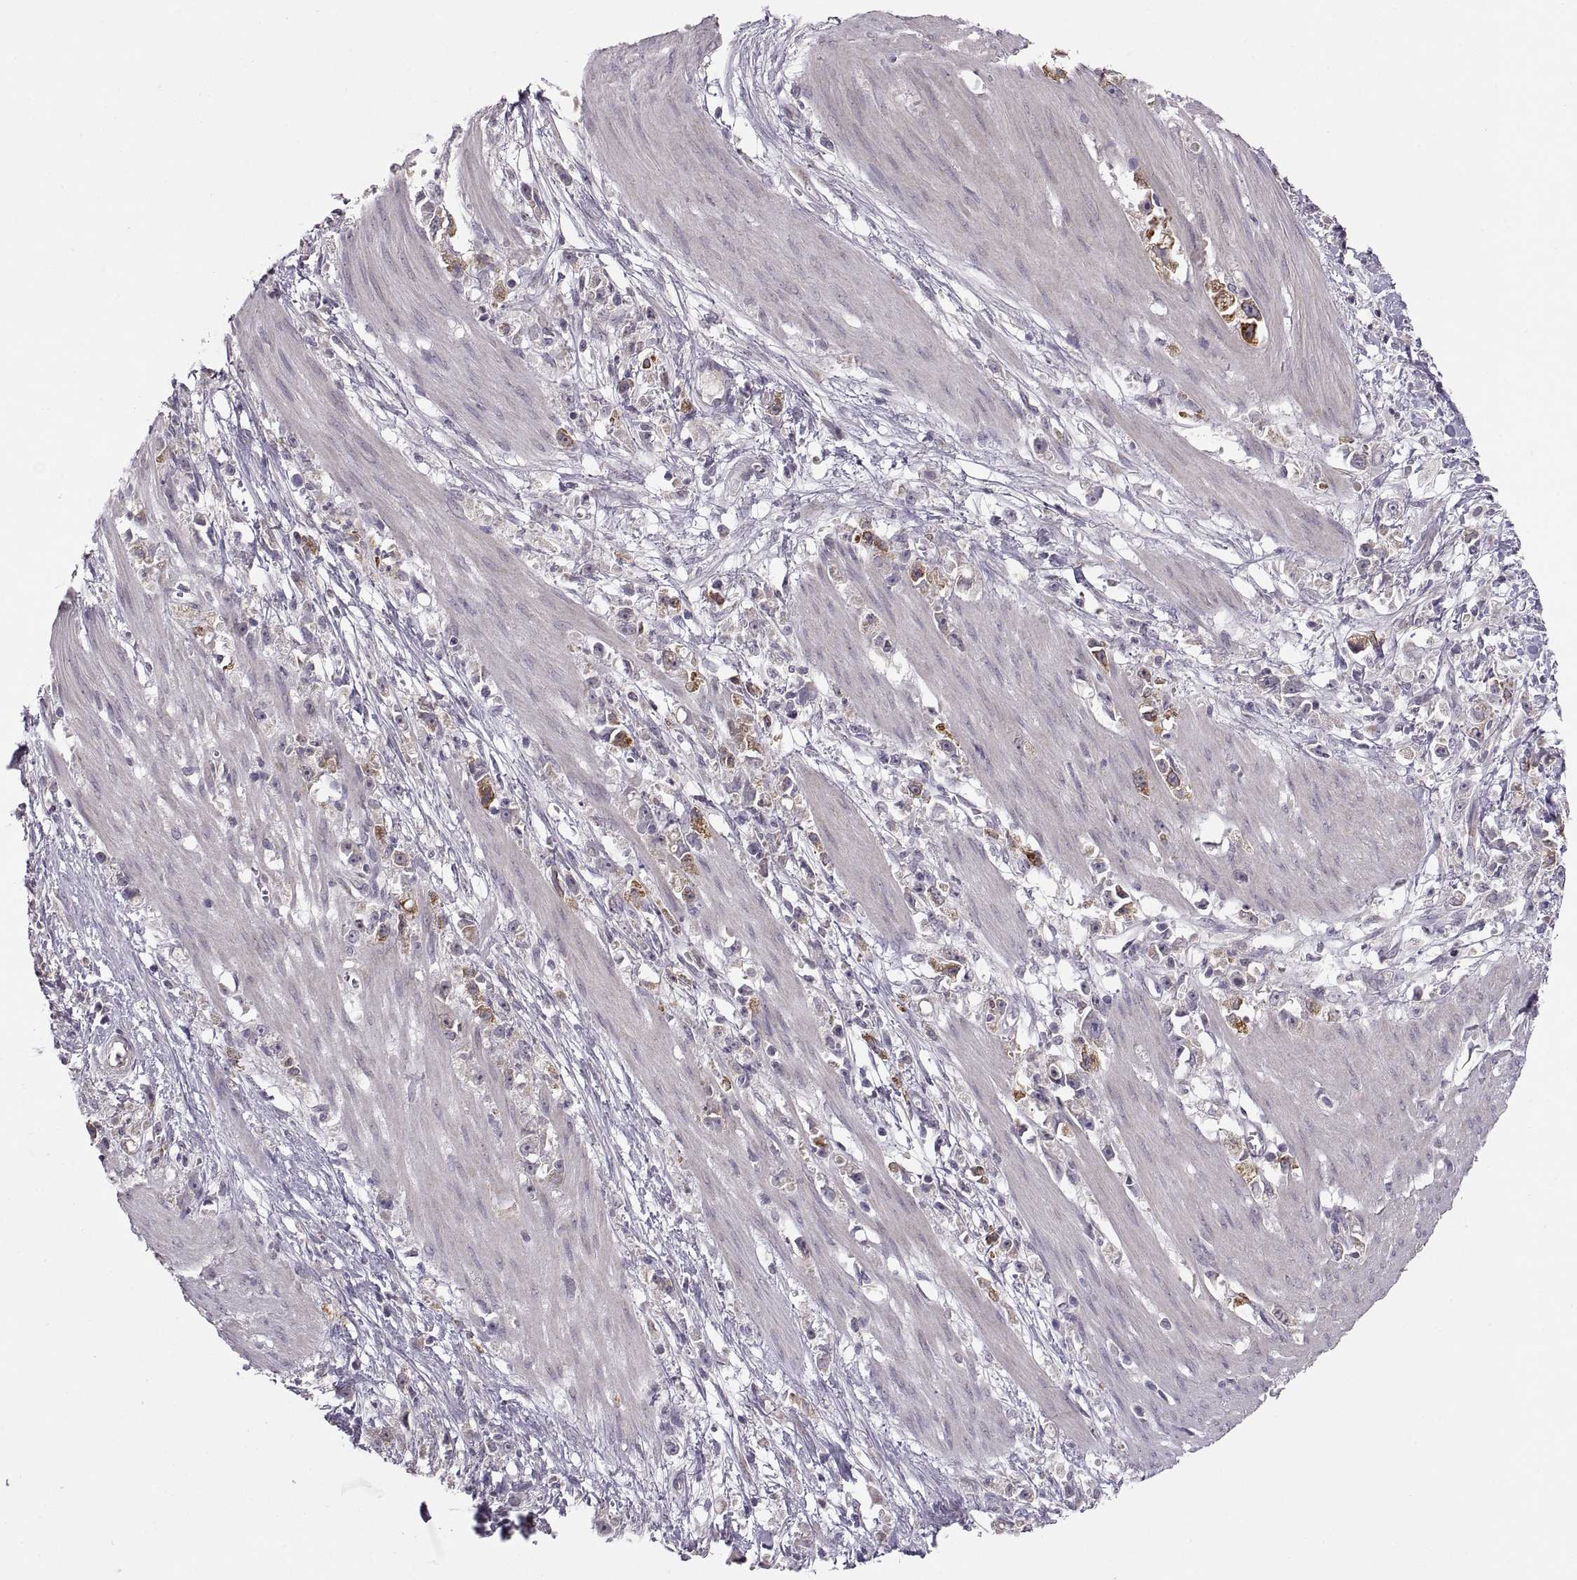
{"staining": {"intensity": "strong", "quantity": "<25%", "location": "cytoplasmic/membranous"}, "tissue": "stomach cancer", "cell_type": "Tumor cells", "image_type": "cancer", "snomed": [{"axis": "morphology", "description": "Adenocarcinoma, NOS"}, {"axis": "topography", "description": "Stomach"}], "caption": "Stomach adenocarcinoma tissue demonstrates strong cytoplasmic/membranous expression in approximately <25% of tumor cells, visualized by immunohistochemistry.", "gene": "HMGCR", "patient": {"sex": "female", "age": 59}}